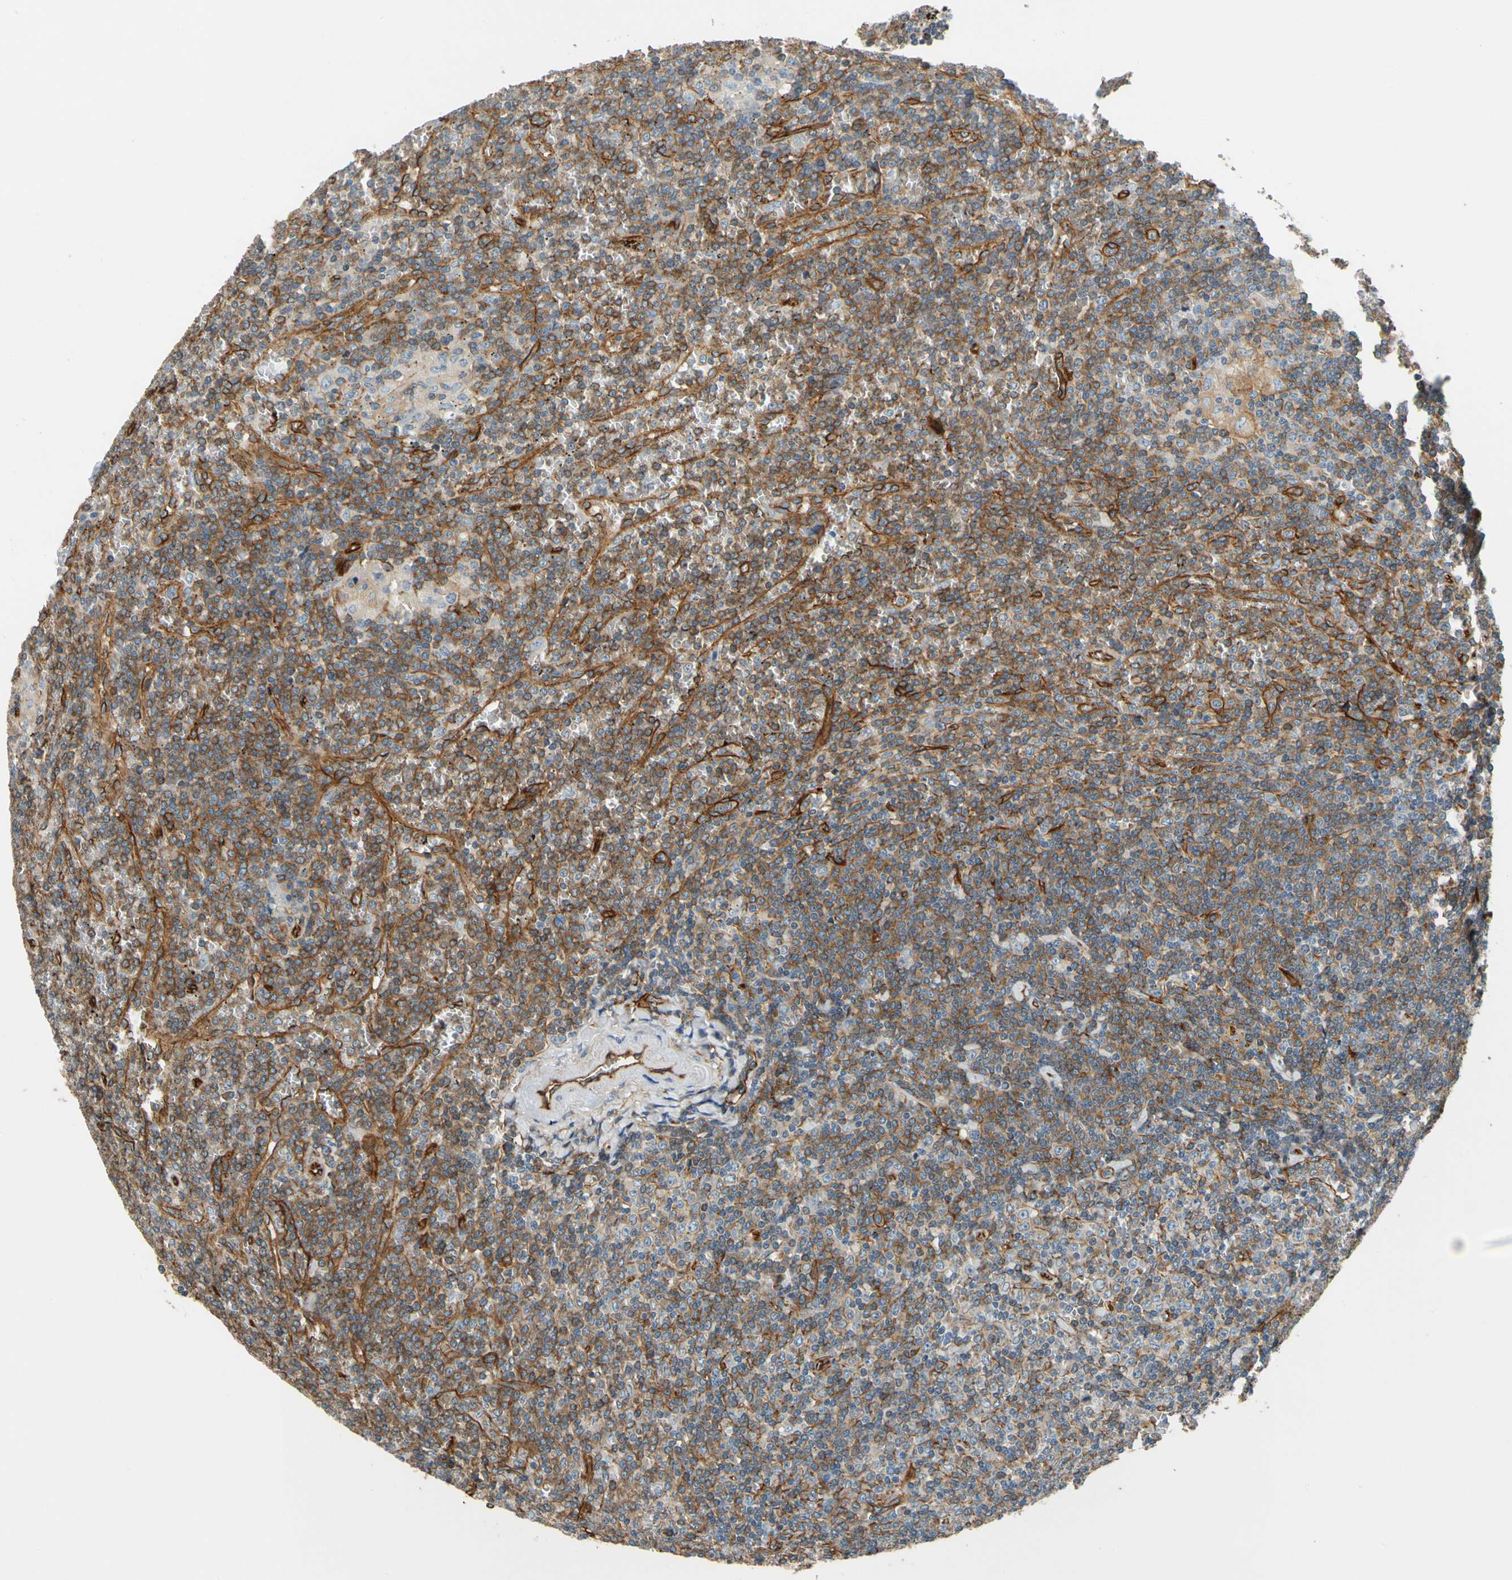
{"staining": {"intensity": "moderate", "quantity": ">75%", "location": "cytoplasmic/membranous"}, "tissue": "lymphoma", "cell_type": "Tumor cells", "image_type": "cancer", "snomed": [{"axis": "morphology", "description": "Malignant lymphoma, non-Hodgkin's type, Low grade"}, {"axis": "topography", "description": "Spleen"}], "caption": "Immunohistochemical staining of human low-grade malignant lymphoma, non-Hodgkin's type shows medium levels of moderate cytoplasmic/membranous protein positivity in about >75% of tumor cells.", "gene": "SPTAN1", "patient": {"sex": "female", "age": 19}}